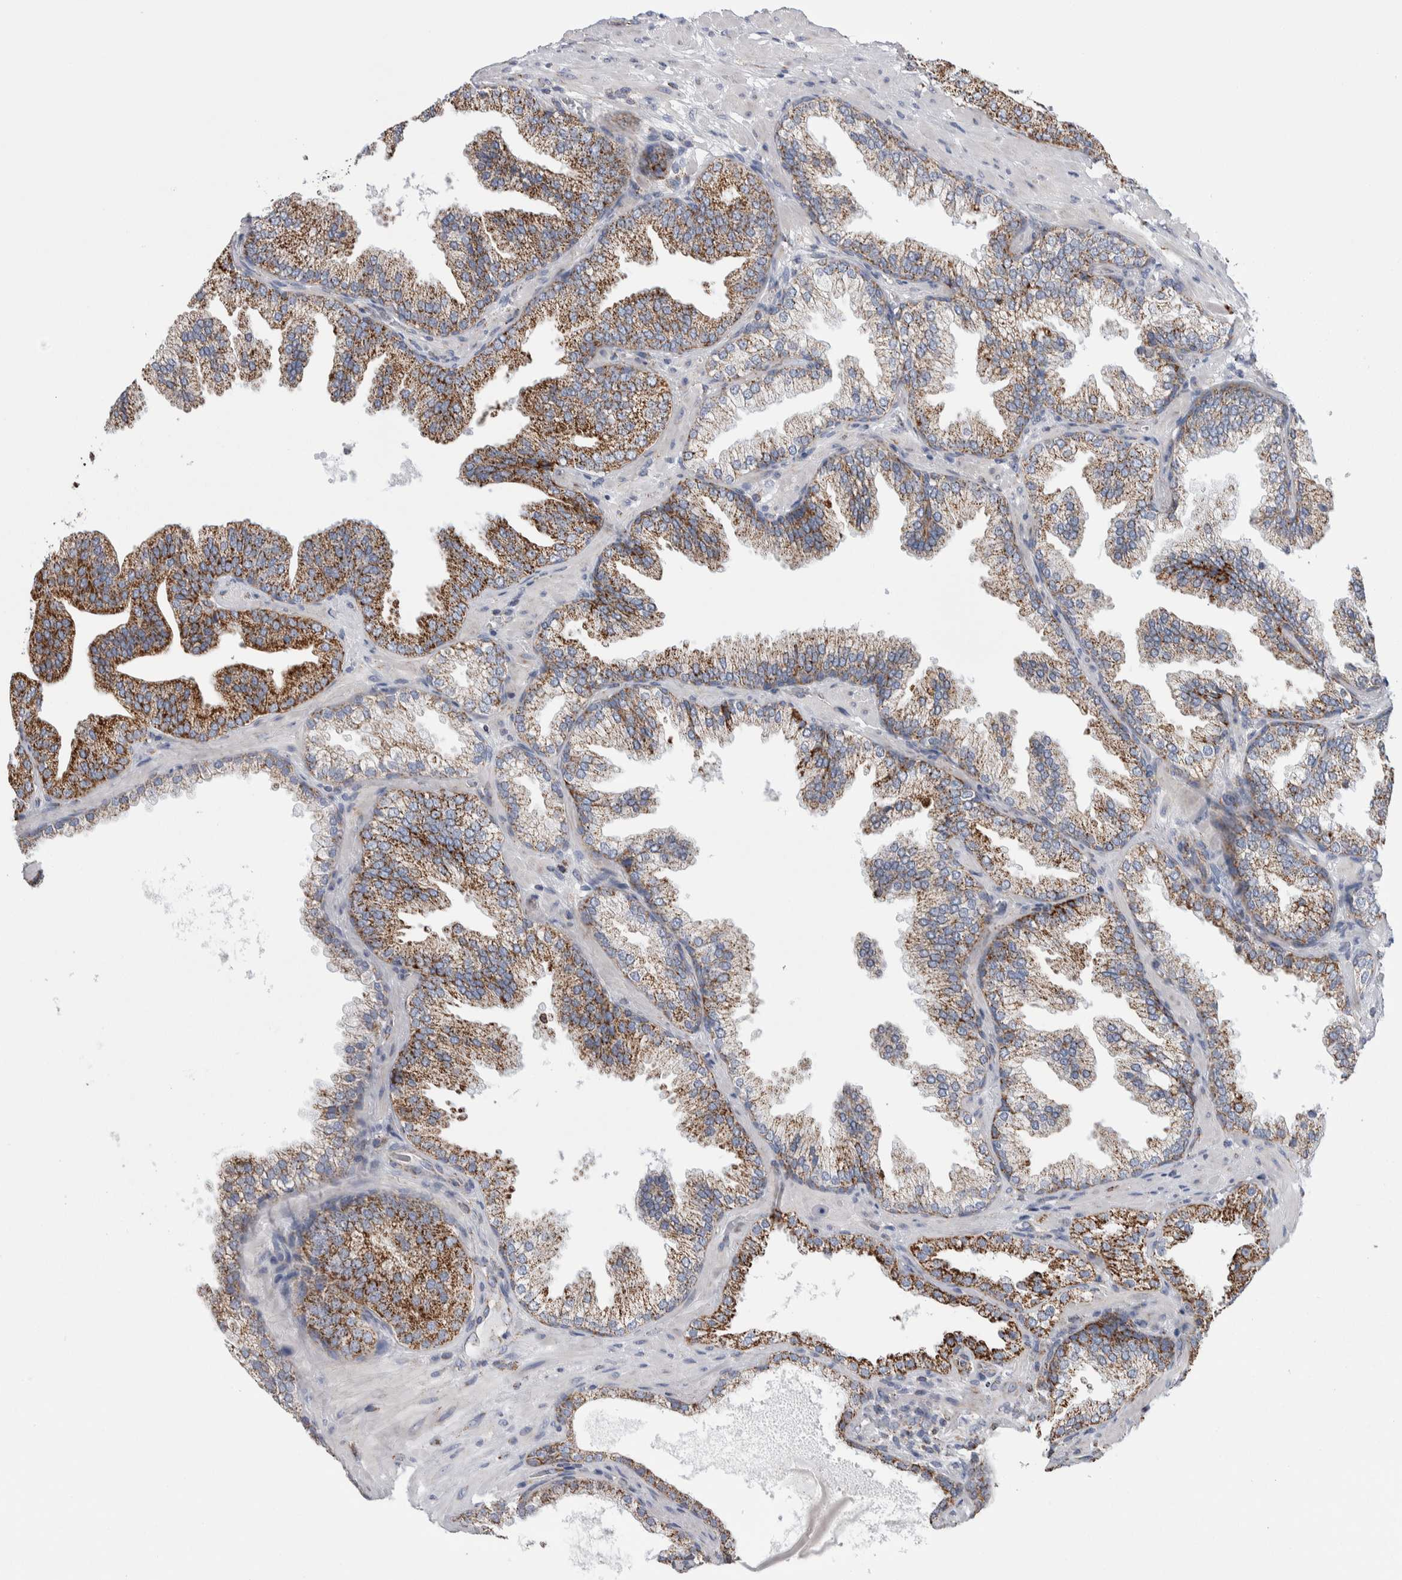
{"staining": {"intensity": "moderate", "quantity": ">75%", "location": "cytoplasmic/membranous"}, "tissue": "prostate cancer", "cell_type": "Tumor cells", "image_type": "cancer", "snomed": [{"axis": "morphology", "description": "Adenocarcinoma, Low grade"}, {"axis": "topography", "description": "Prostate"}], "caption": "Immunohistochemical staining of human low-grade adenocarcinoma (prostate) exhibits medium levels of moderate cytoplasmic/membranous protein staining in about >75% of tumor cells.", "gene": "ETFA", "patient": {"sex": "male", "age": 62}}